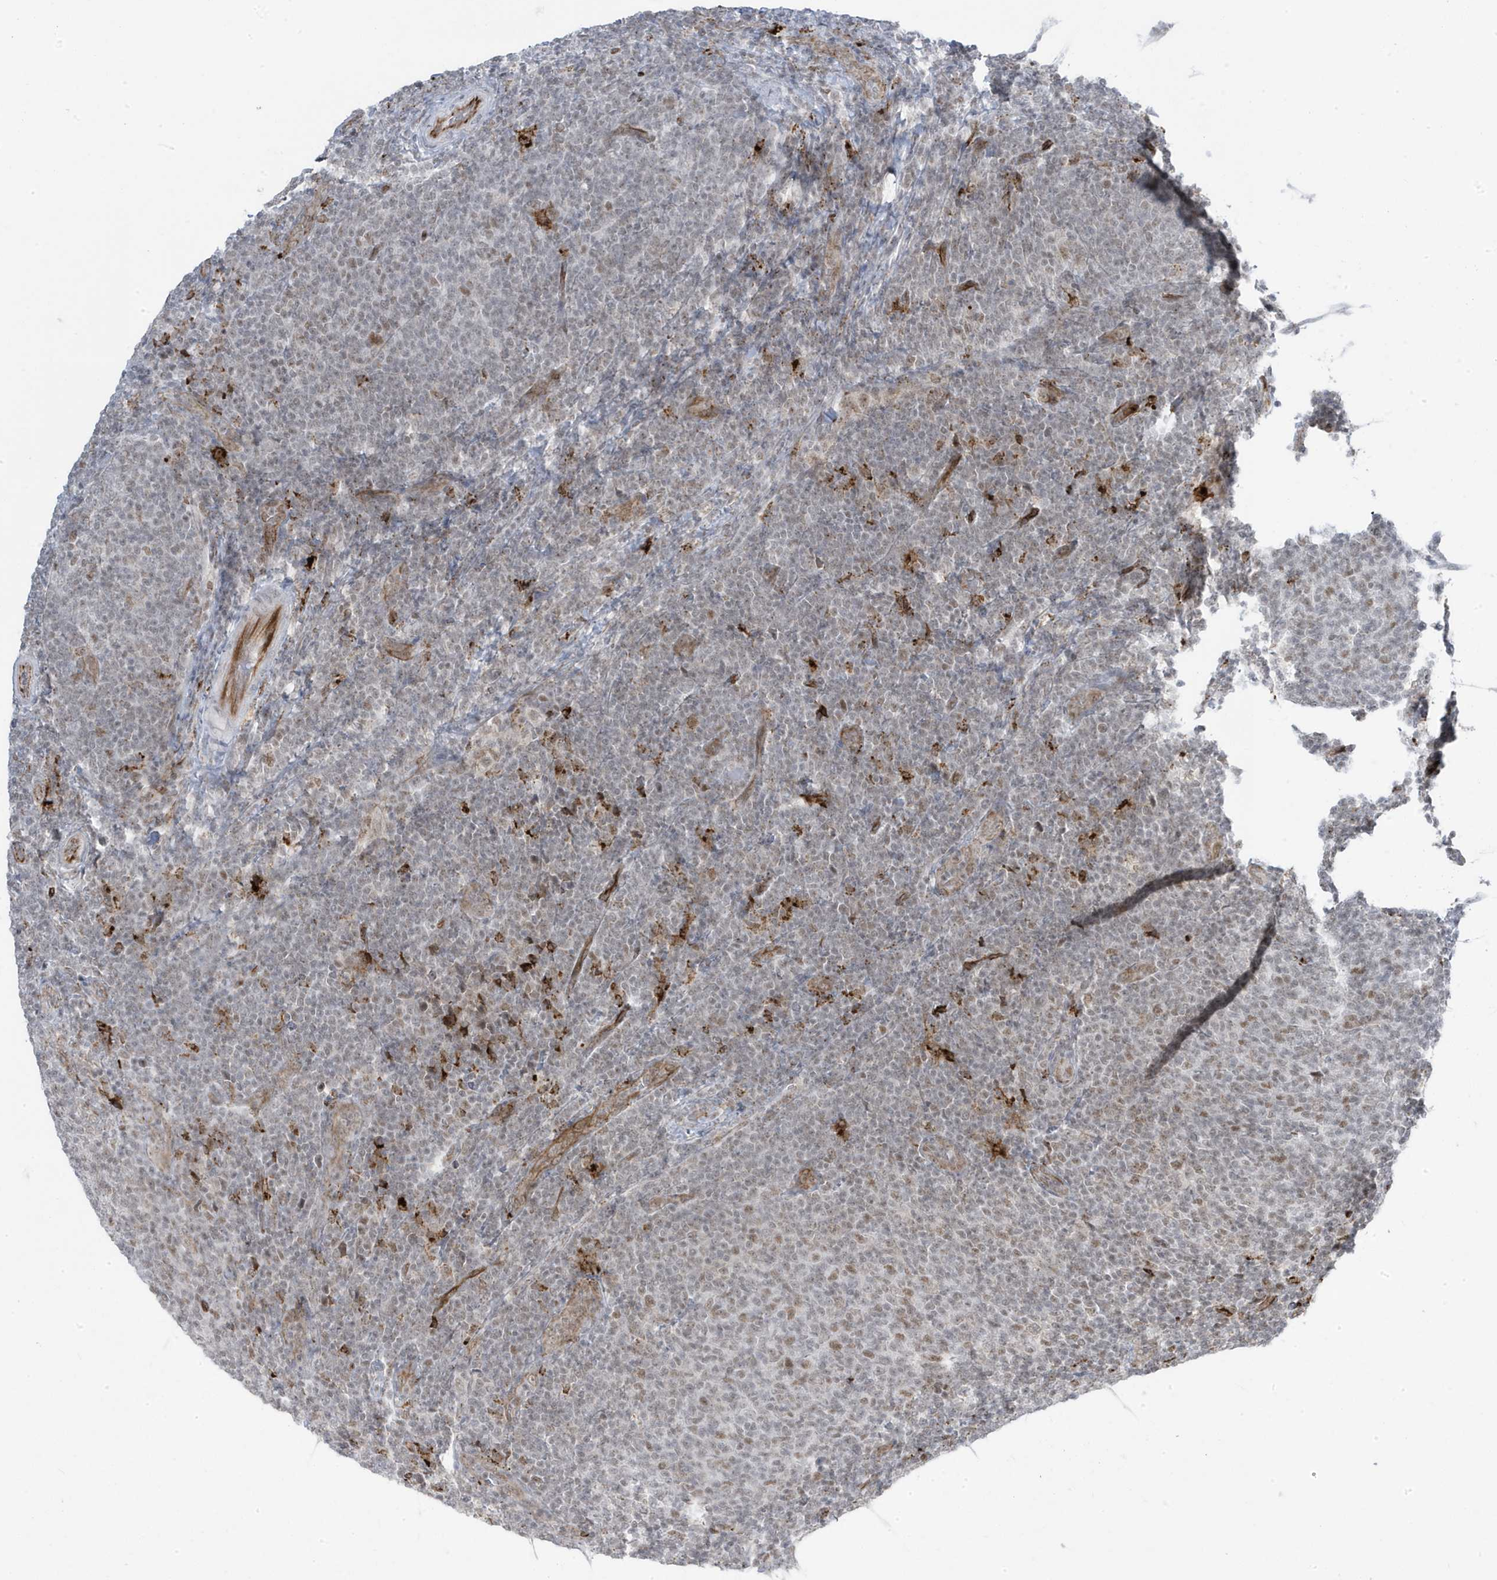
{"staining": {"intensity": "weak", "quantity": "25%-75%", "location": "nuclear"}, "tissue": "lymphoma", "cell_type": "Tumor cells", "image_type": "cancer", "snomed": [{"axis": "morphology", "description": "Malignant lymphoma, non-Hodgkin's type, Low grade"}, {"axis": "topography", "description": "Lymph node"}], "caption": "Lymphoma stained with a brown dye displays weak nuclear positive expression in about 25%-75% of tumor cells.", "gene": "ADAMTSL3", "patient": {"sex": "male", "age": 66}}